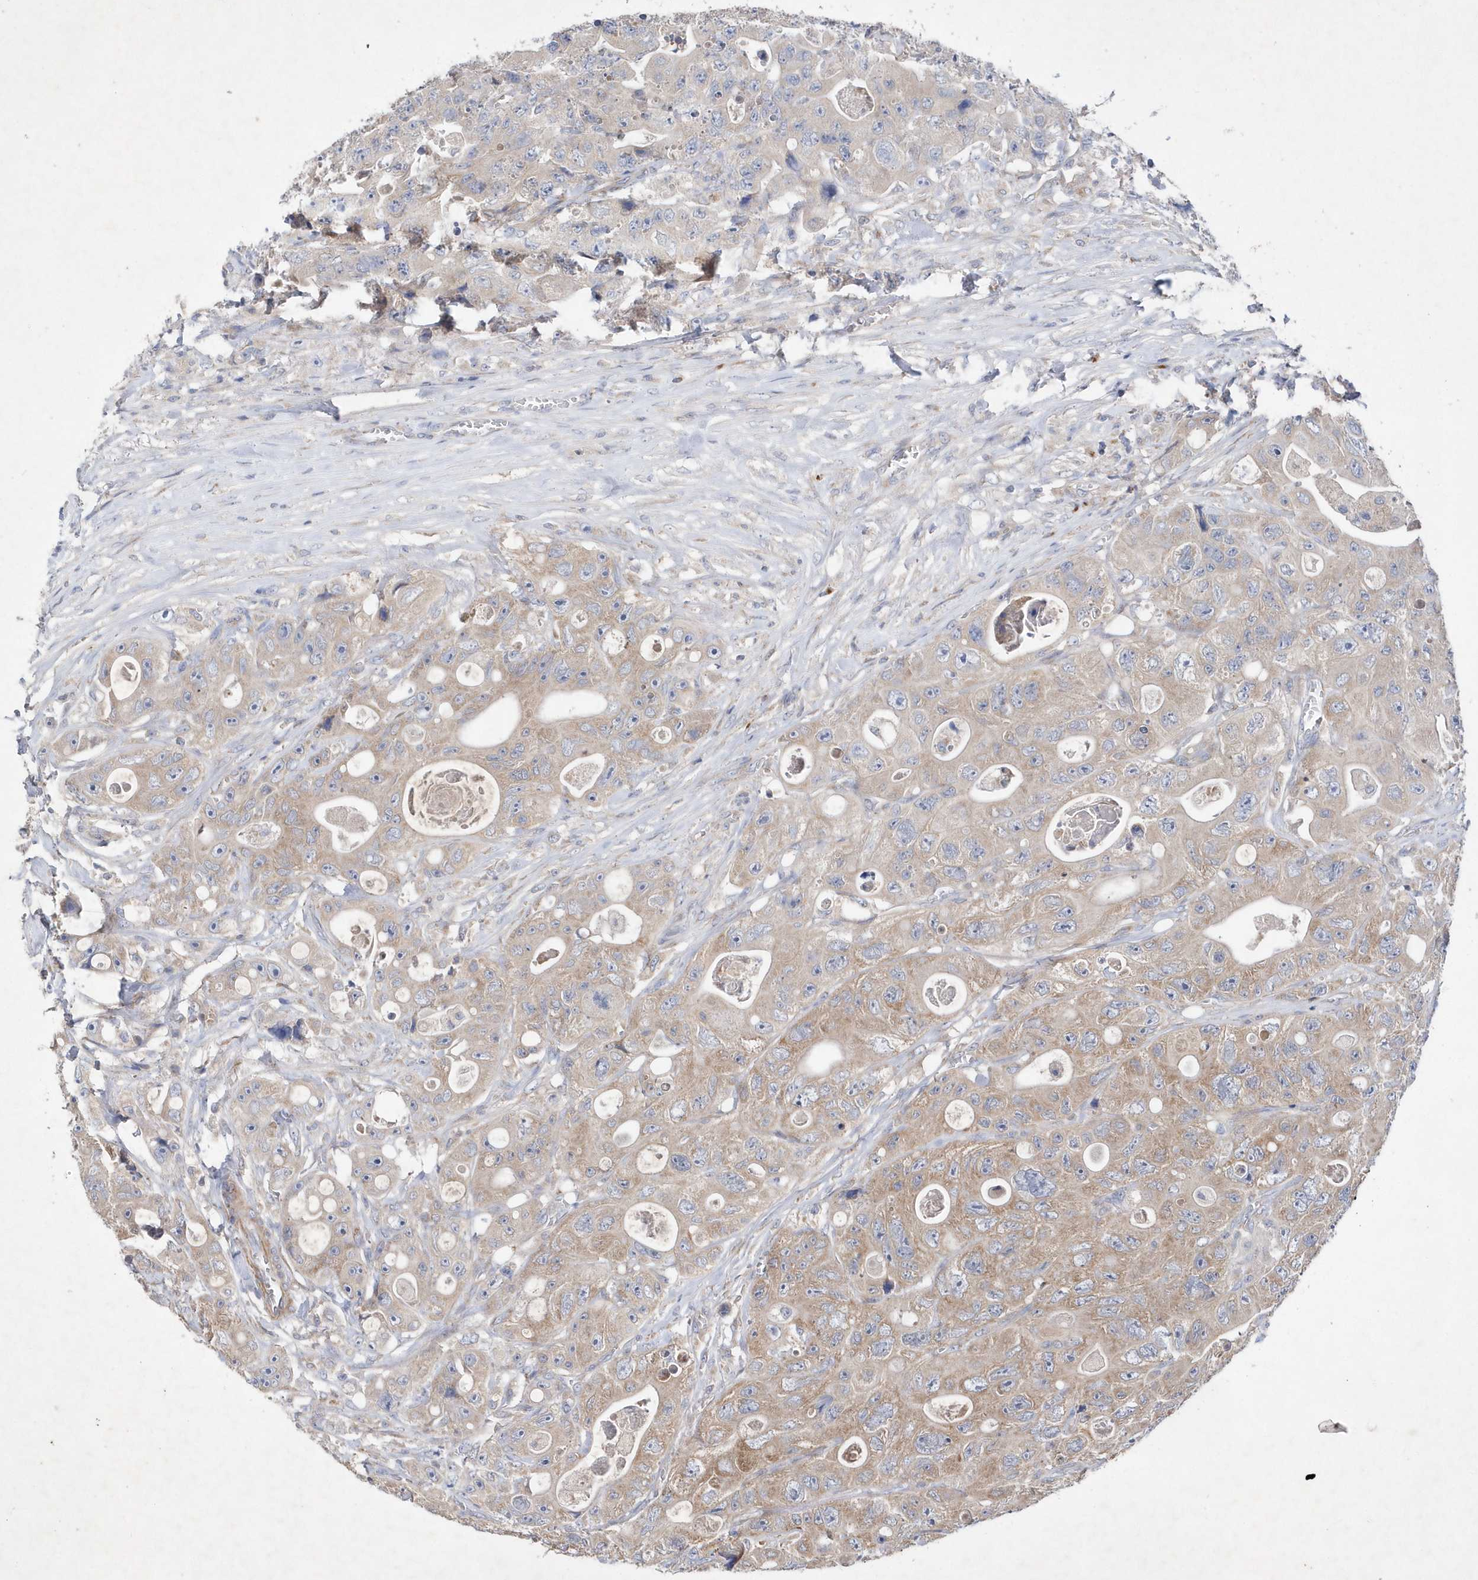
{"staining": {"intensity": "weak", "quantity": "25%-75%", "location": "cytoplasmic/membranous"}, "tissue": "colorectal cancer", "cell_type": "Tumor cells", "image_type": "cancer", "snomed": [{"axis": "morphology", "description": "Adenocarcinoma, NOS"}, {"axis": "topography", "description": "Colon"}], "caption": "There is low levels of weak cytoplasmic/membranous positivity in tumor cells of colorectal cancer (adenocarcinoma), as demonstrated by immunohistochemical staining (brown color).", "gene": "METTL8", "patient": {"sex": "female", "age": 46}}